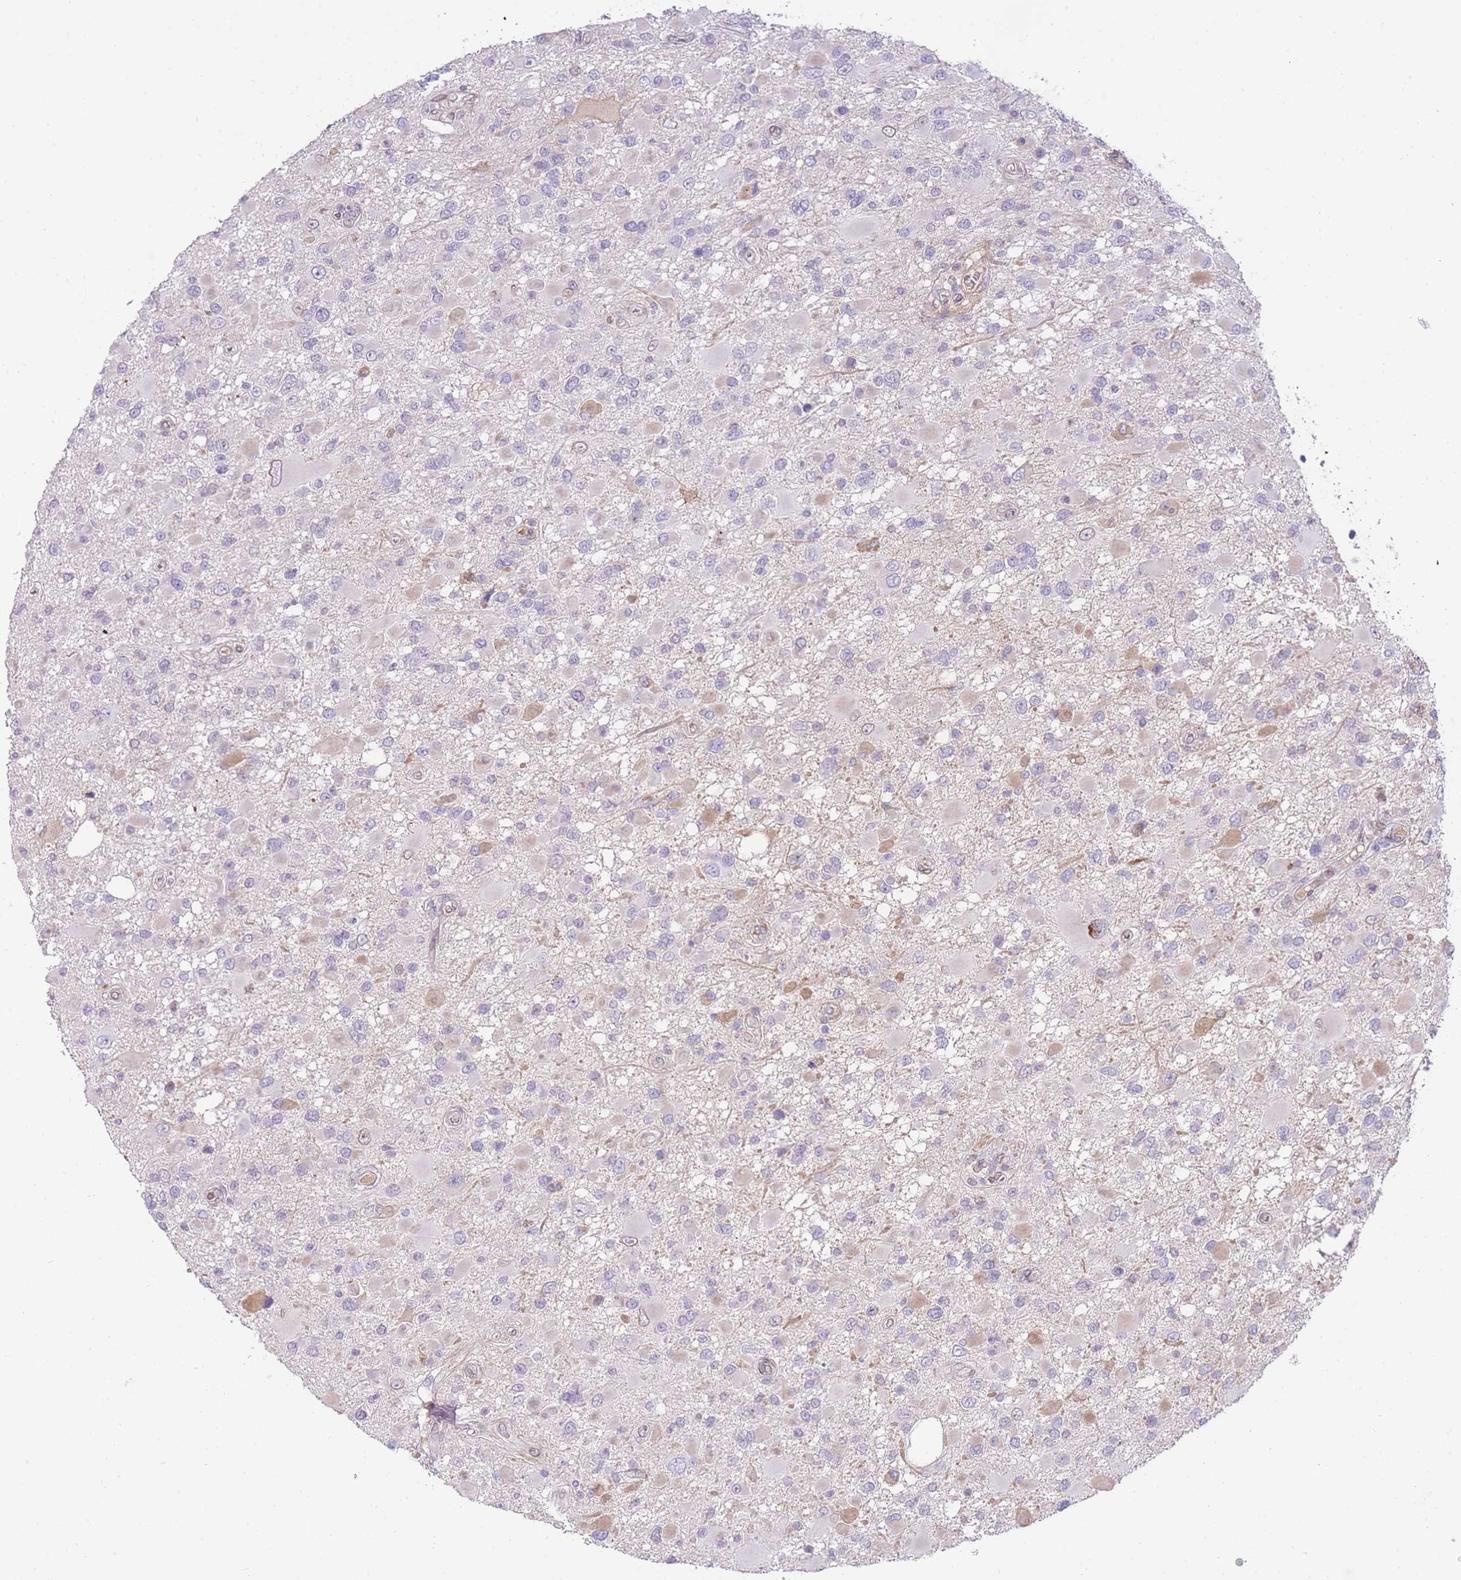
{"staining": {"intensity": "negative", "quantity": "none", "location": "none"}, "tissue": "glioma", "cell_type": "Tumor cells", "image_type": "cancer", "snomed": [{"axis": "morphology", "description": "Glioma, malignant, High grade"}, {"axis": "topography", "description": "Brain"}], "caption": "Immunohistochemistry photomicrograph of neoplastic tissue: malignant glioma (high-grade) stained with DAB reveals no significant protein staining in tumor cells.", "gene": "OR10AD1", "patient": {"sex": "male", "age": 53}}